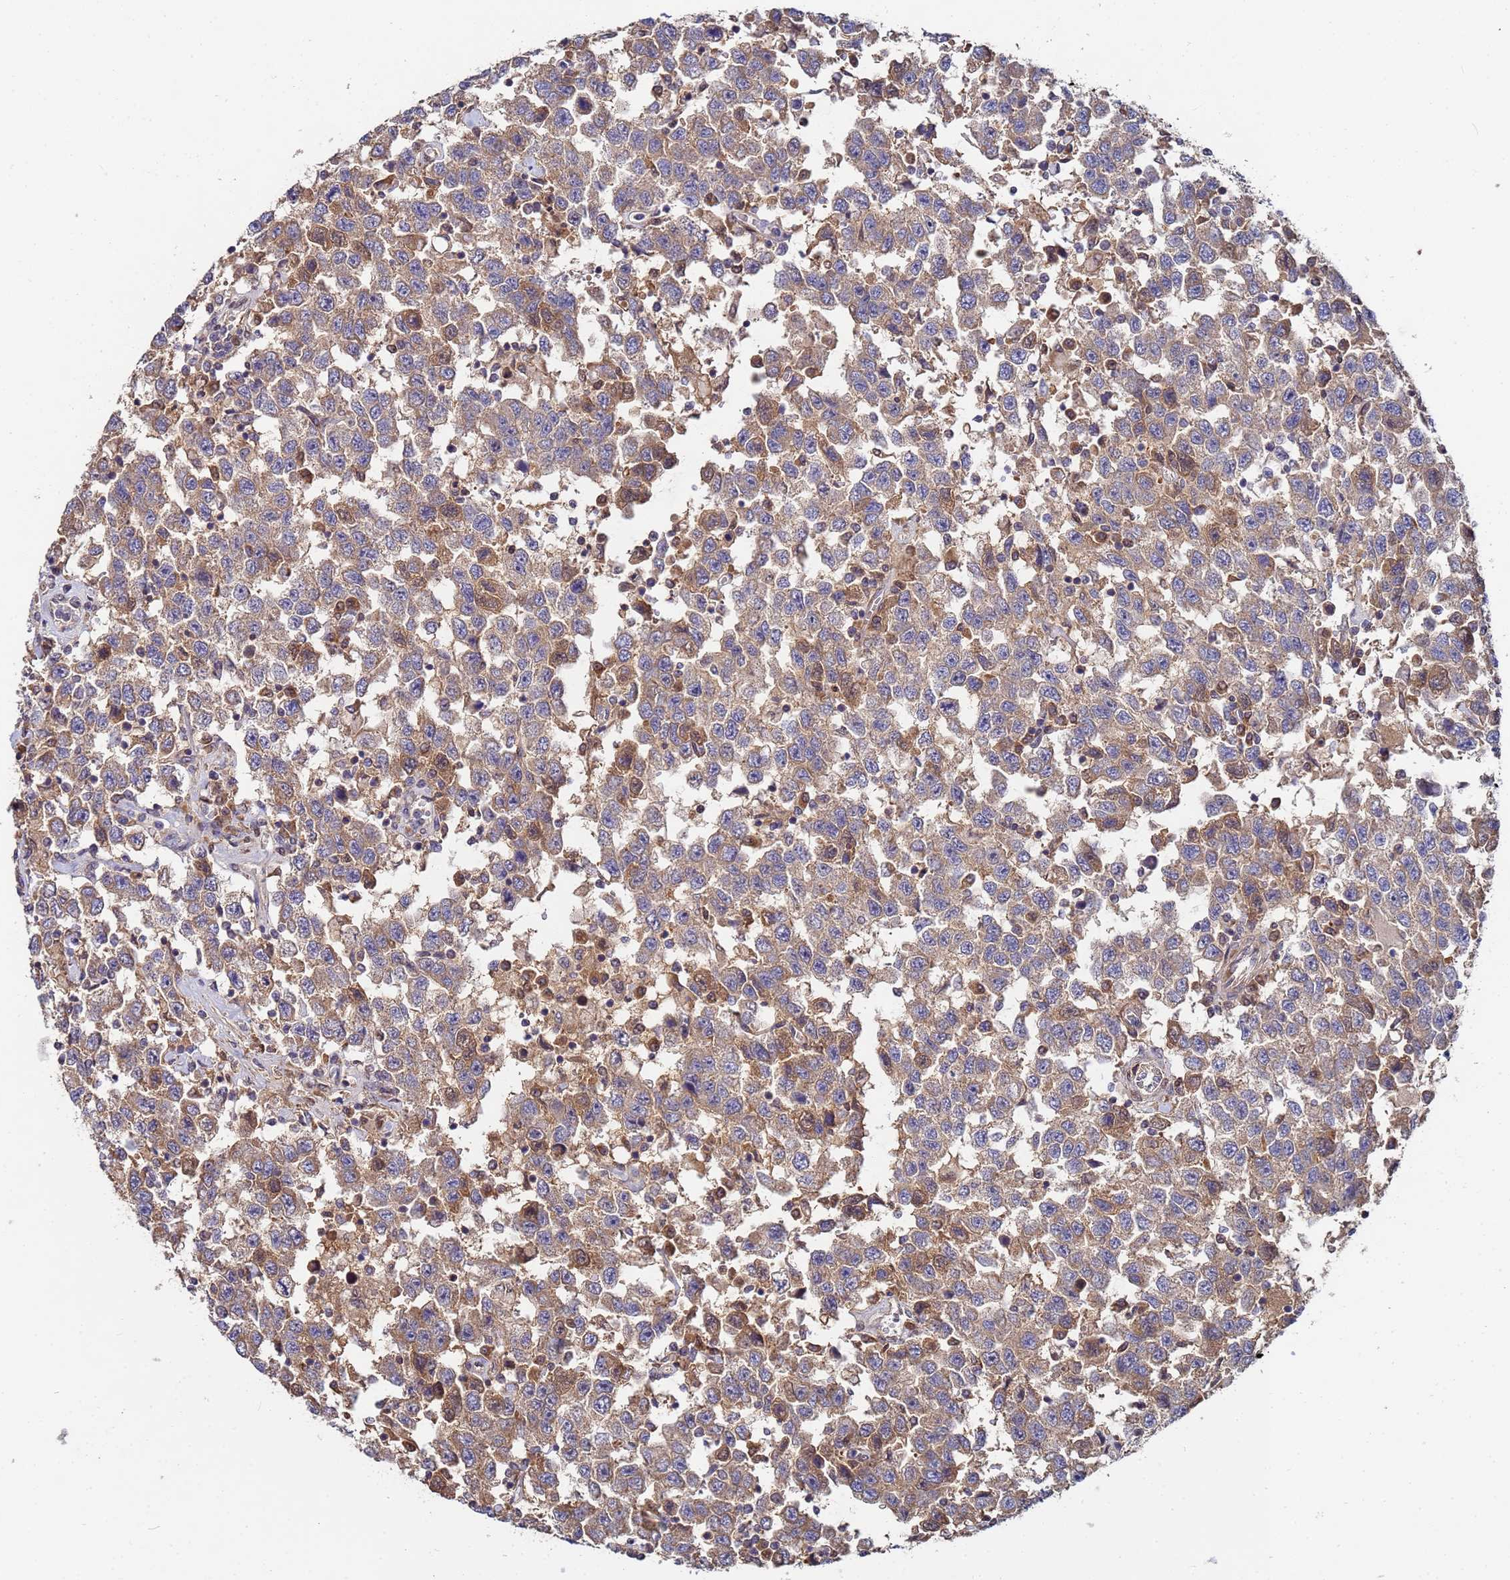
{"staining": {"intensity": "moderate", "quantity": ">75%", "location": "cytoplasmic/membranous,nuclear"}, "tissue": "testis cancer", "cell_type": "Tumor cells", "image_type": "cancer", "snomed": [{"axis": "morphology", "description": "Seminoma, NOS"}, {"axis": "topography", "description": "Testis"}], "caption": "Human testis seminoma stained with a protein marker displays moderate staining in tumor cells.", "gene": "C5orf34", "patient": {"sex": "male", "age": 41}}